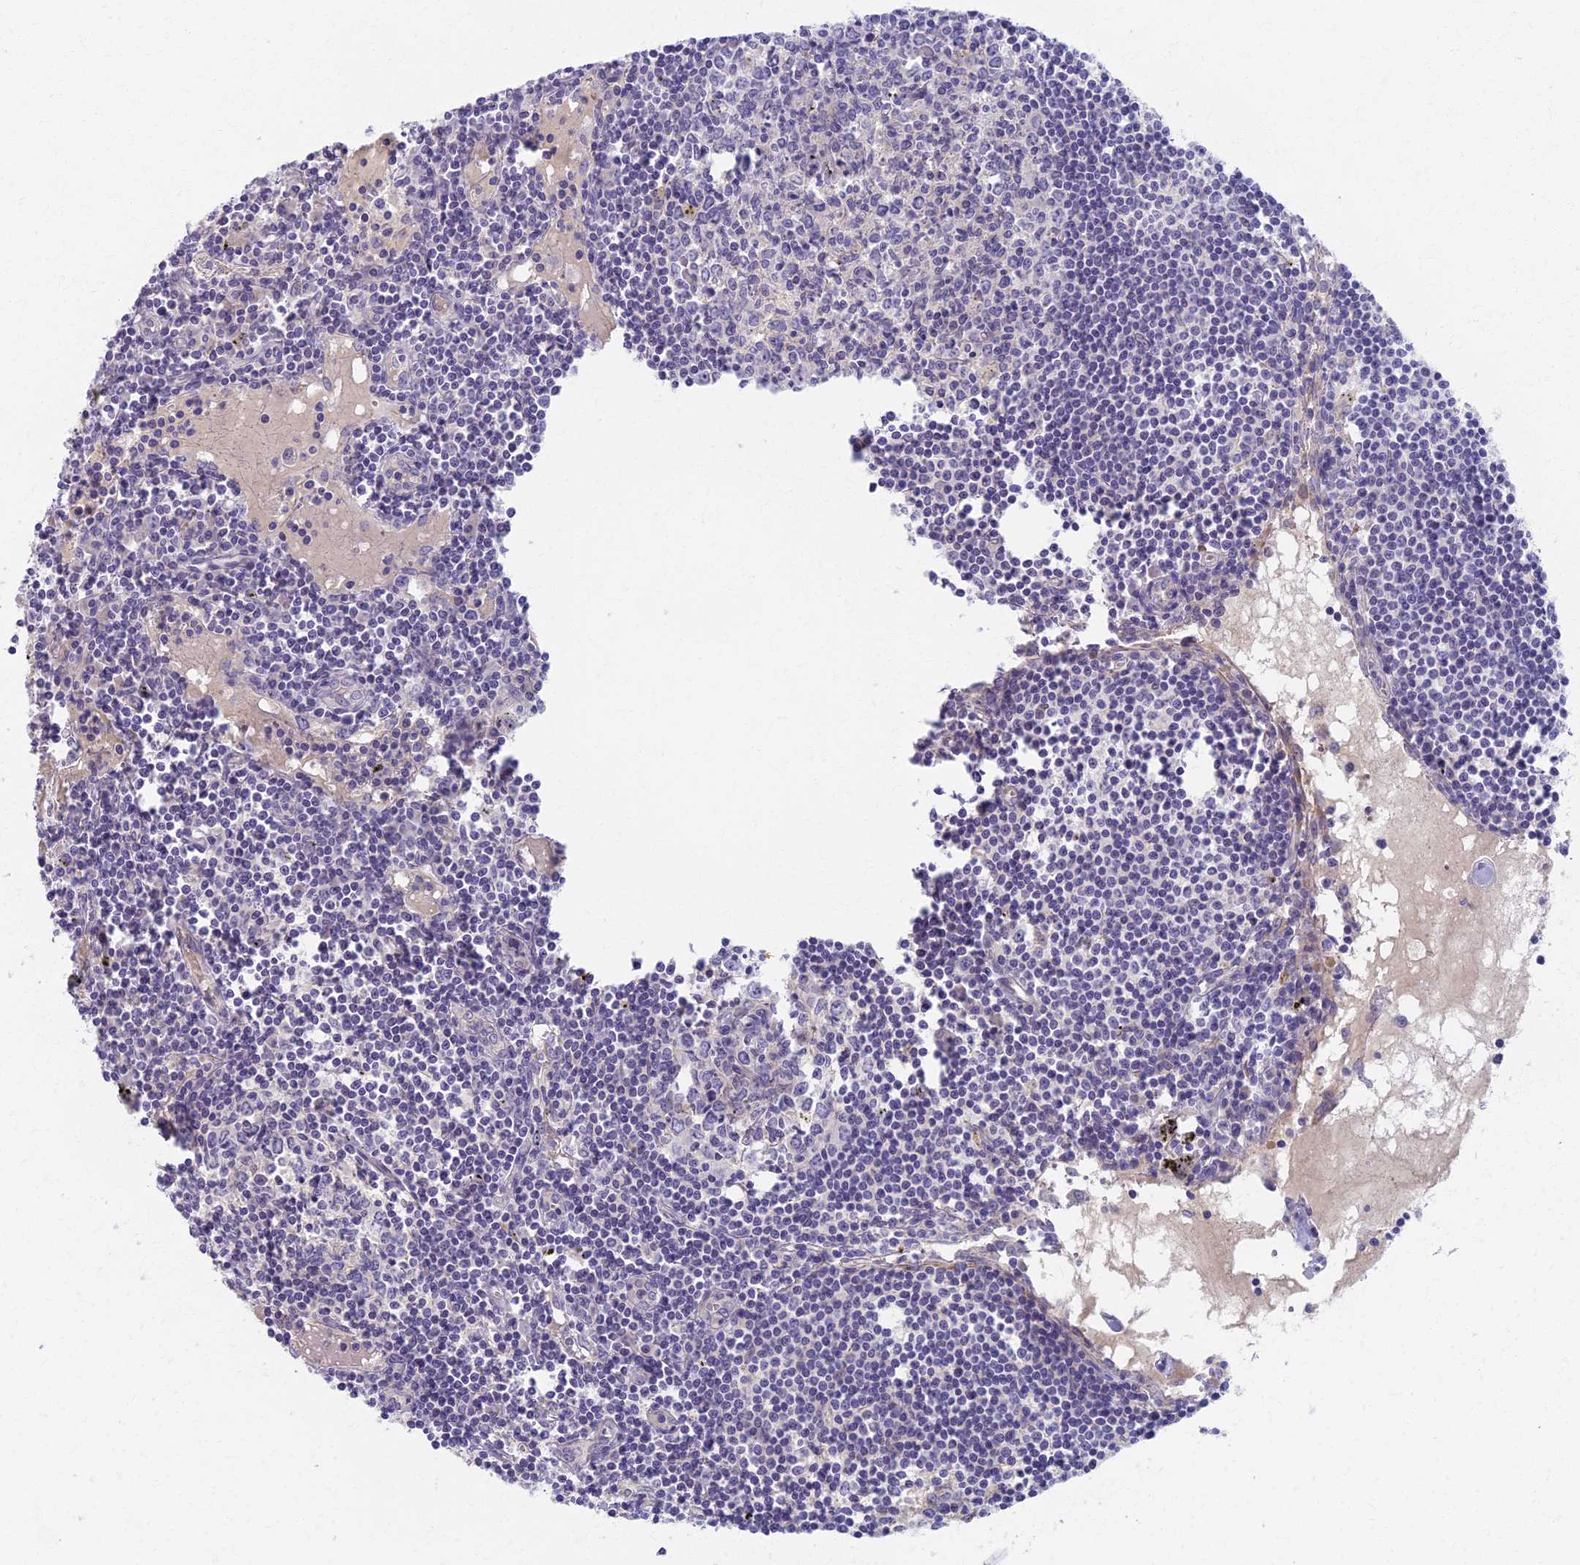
{"staining": {"intensity": "negative", "quantity": "none", "location": "none"}, "tissue": "lymph node", "cell_type": "Germinal center cells", "image_type": "normal", "snomed": [{"axis": "morphology", "description": "Normal tissue, NOS"}, {"axis": "topography", "description": "Lymph node"}], "caption": "The micrograph exhibits no significant positivity in germinal center cells of lymph node.", "gene": "AP4E1", "patient": {"sex": "male", "age": 74}}